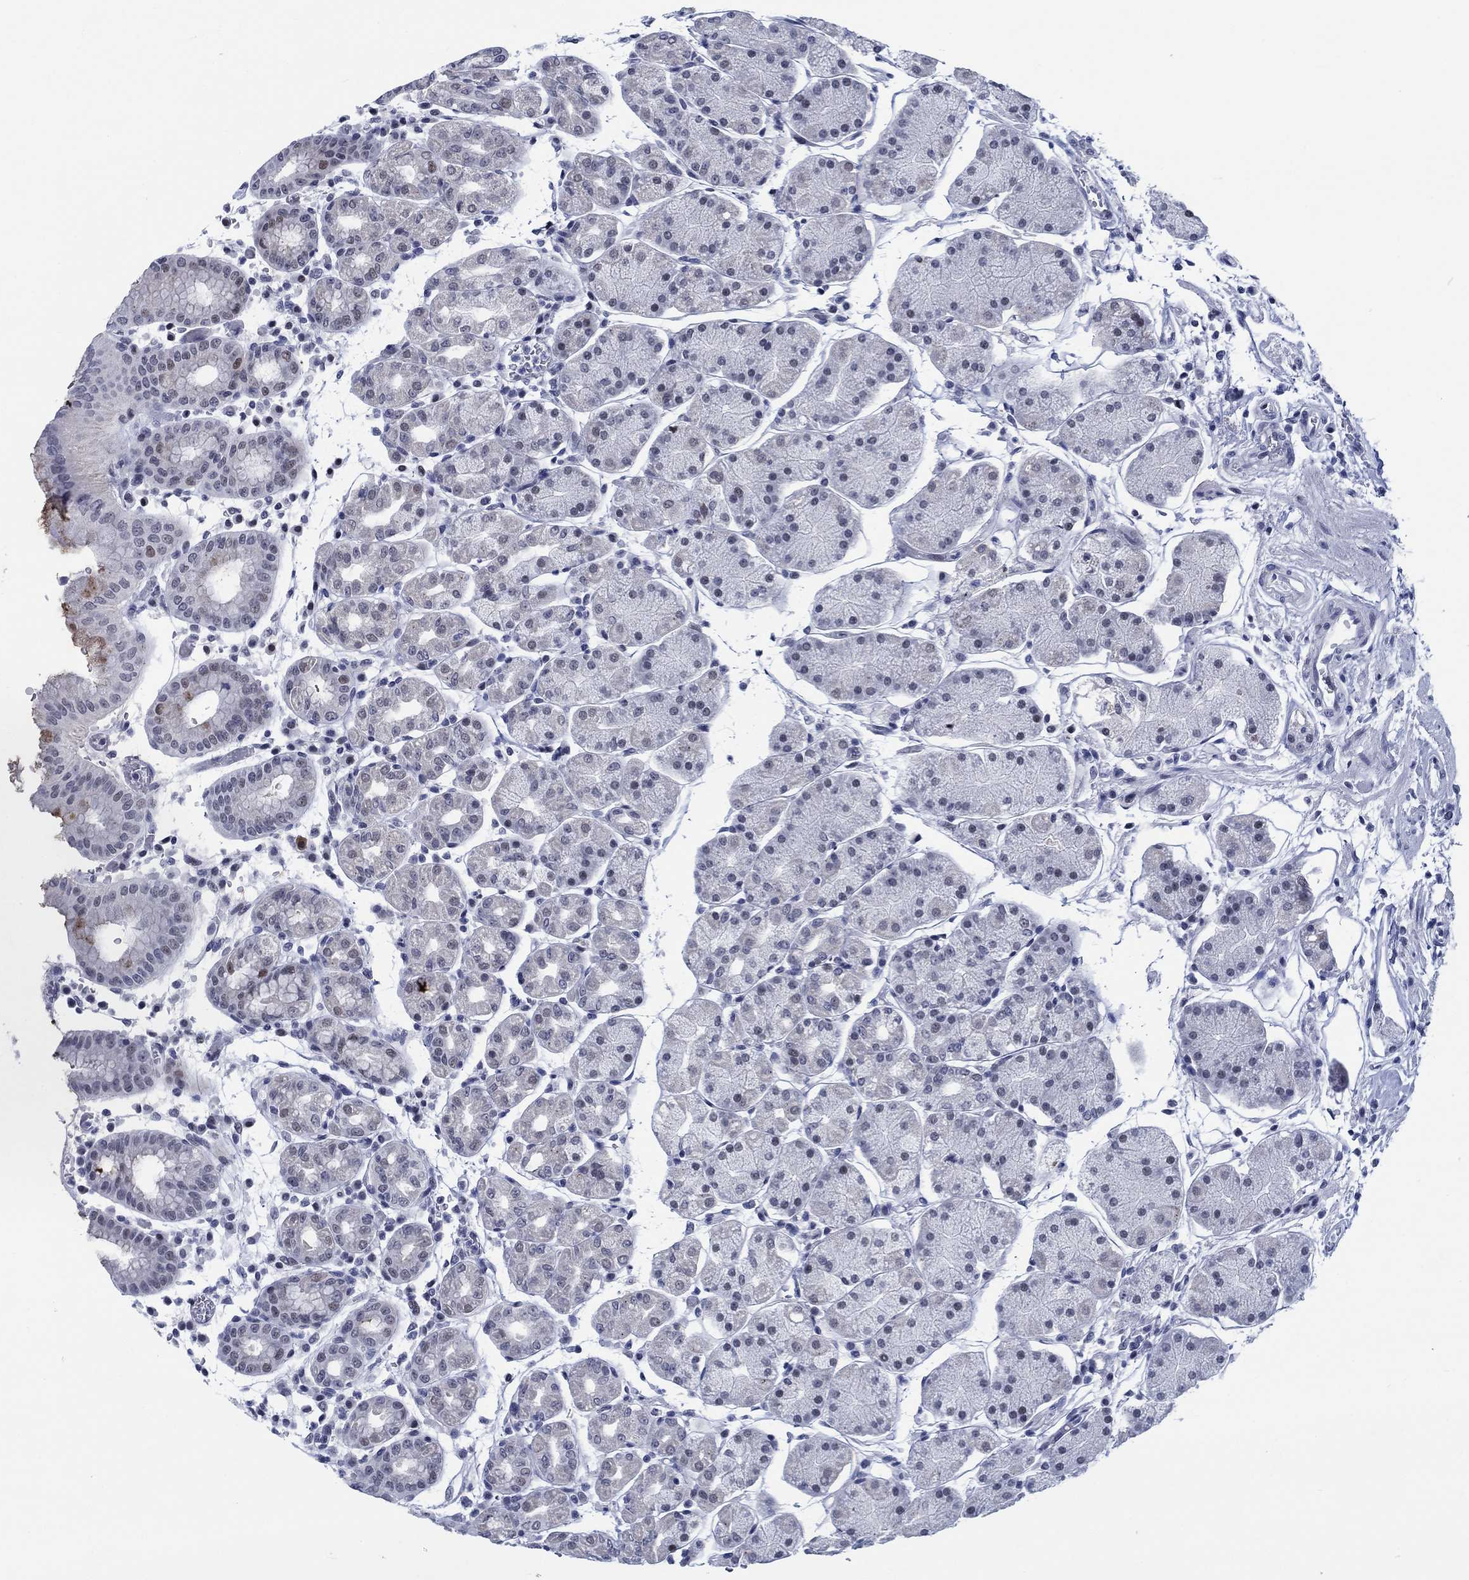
{"staining": {"intensity": "moderate", "quantity": "<25%", "location": "cytoplasmic/membranous,nuclear"}, "tissue": "stomach", "cell_type": "Glandular cells", "image_type": "normal", "snomed": [{"axis": "morphology", "description": "Normal tissue, NOS"}, {"axis": "topography", "description": "Stomach"}], "caption": "Immunohistochemical staining of unremarkable stomach demonstrates low levels of moderate cytoplasmic/membranous,nuclear expression in approximately <25% of glandular cells.", "gene": "NEU3", "patient": {"sex": "male", "age": 54}}